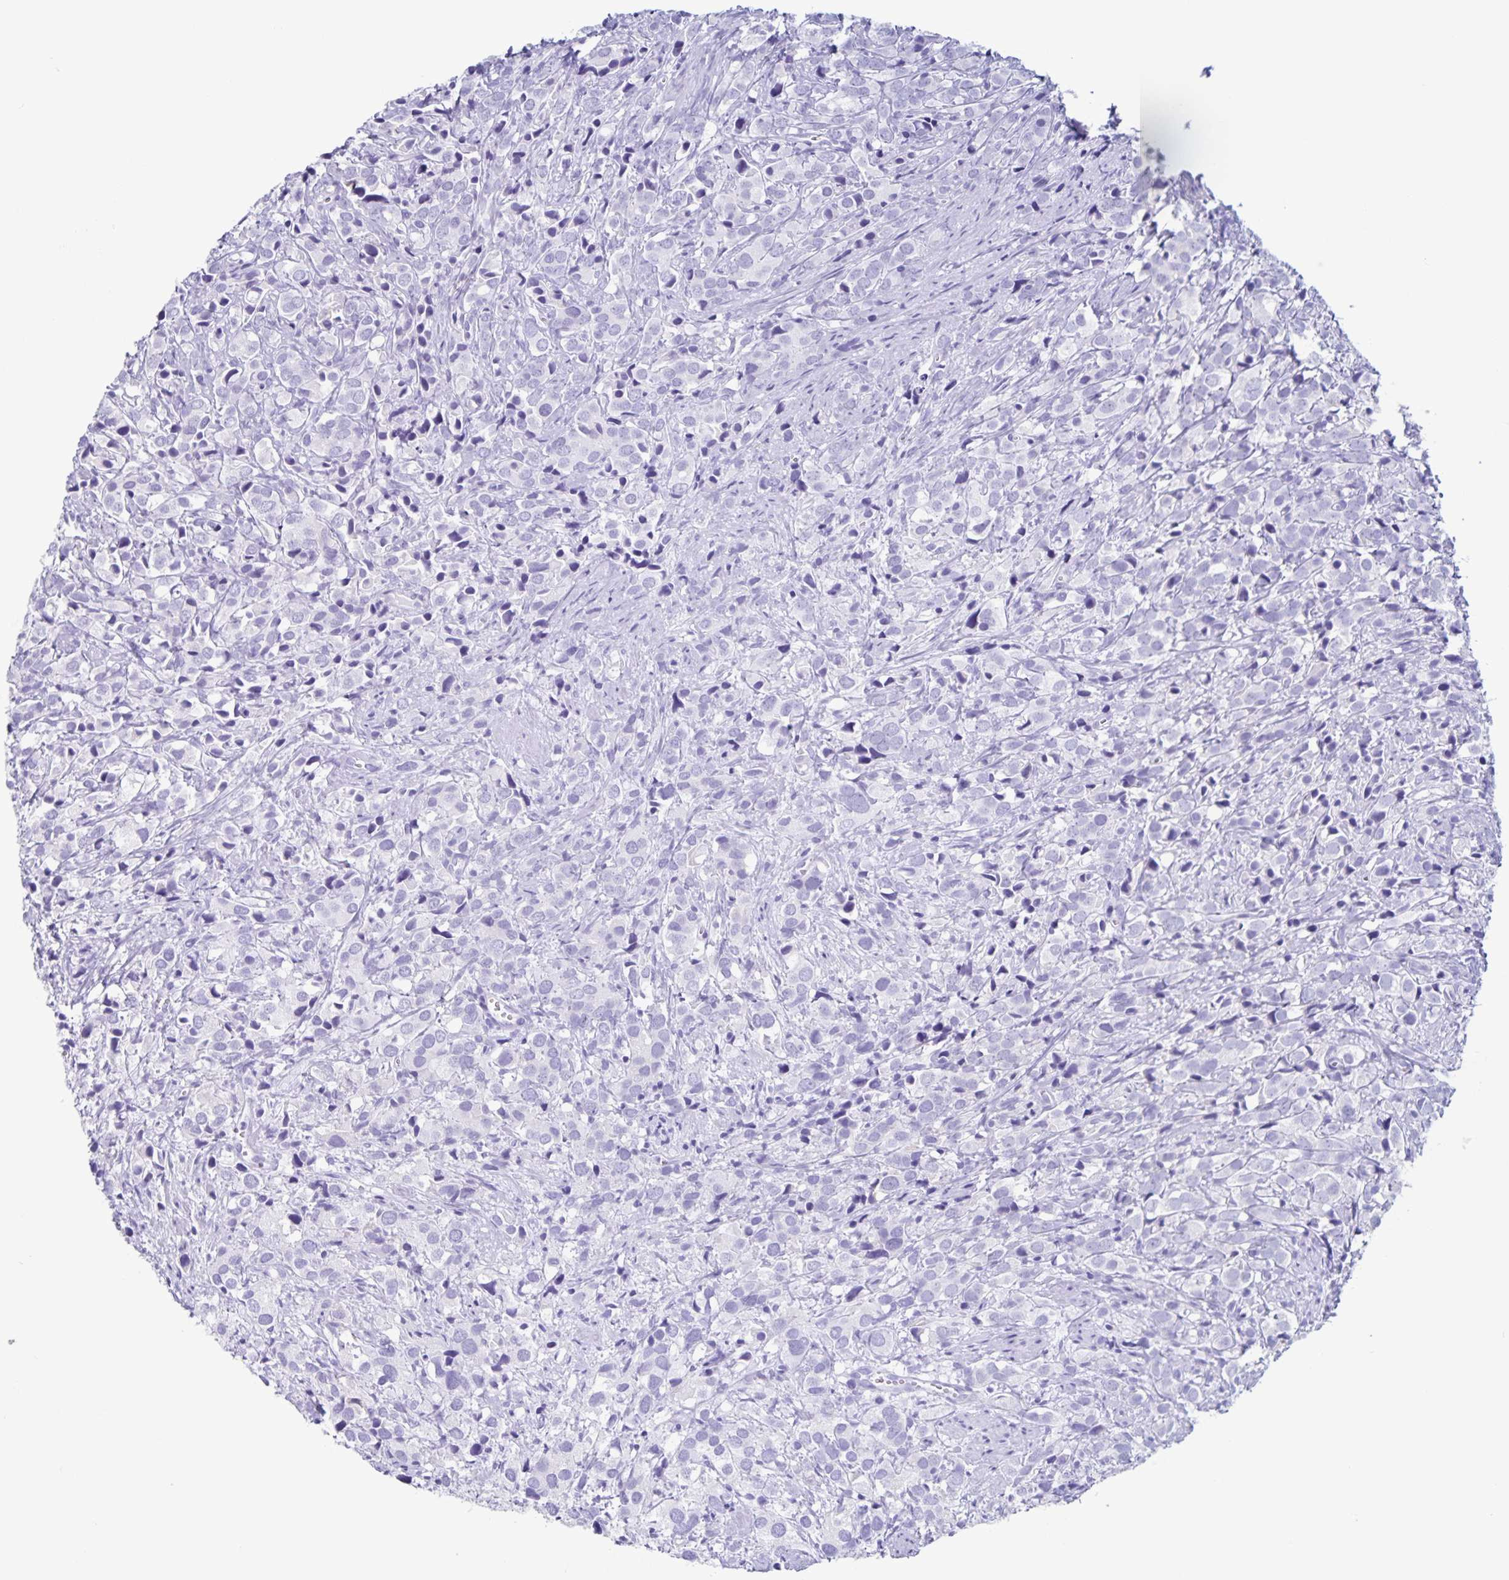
{"staining": {"intensity": "negative", "quantity": "none", "location": "none"}, "tissue": "prostate cancer", "cell_type": "Tumor cells", "image_type": "cancer", "snomed": [{"axis": "morphology", "description": "Adenocarcinoma, High grade"}, {"axis": "topography", "description": "Prostate"}], "caption": "Human prostate cancer stained for a protein using immunohistochemistry (IHC) displays no expression in tumor cells.", "gene": "C12orf56", "patient": {"sex": "male", "age": 86}}